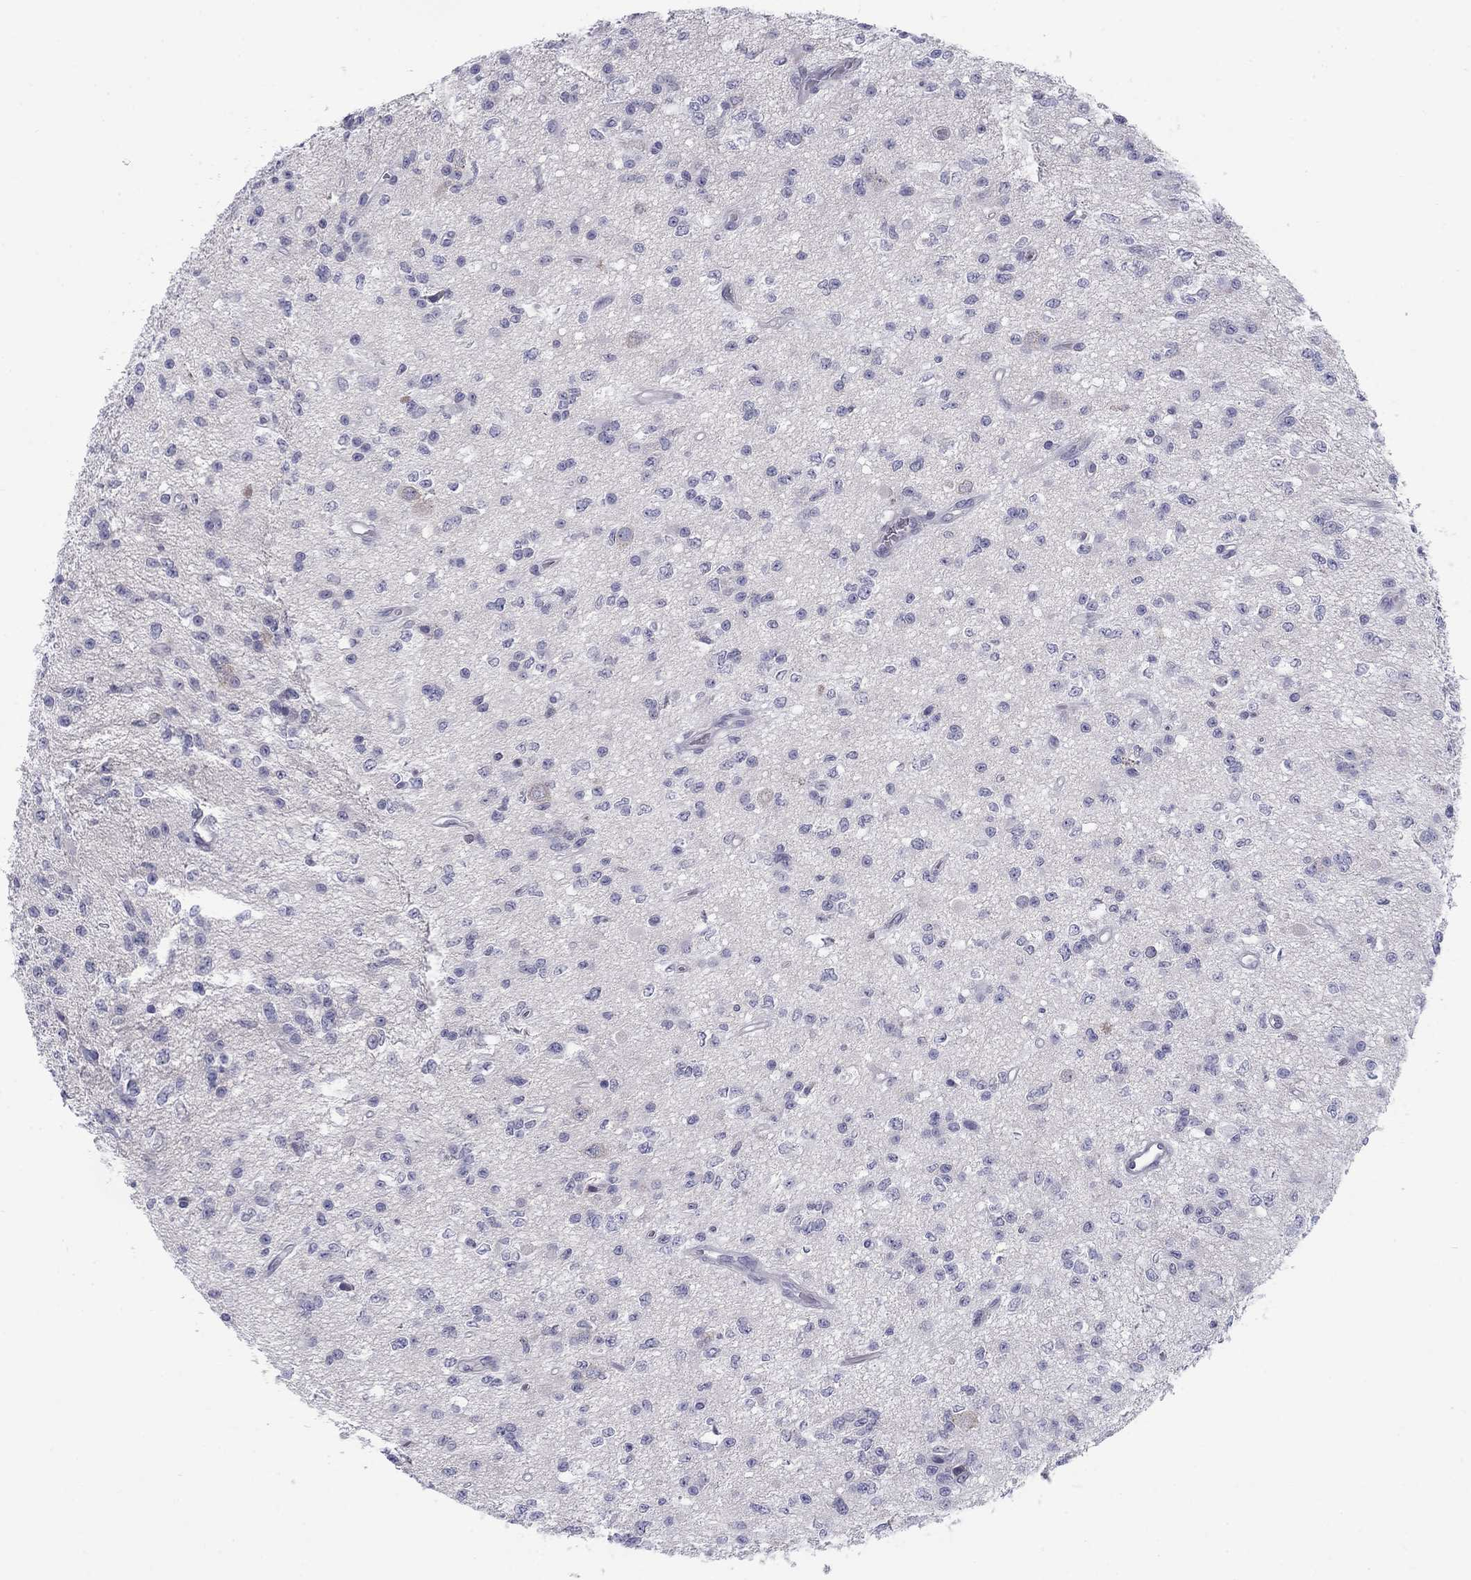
{"staining": {"intensity": "negative", "quantity": "none", "location": "none"}, "tissue": "glioma", "cell_type": "Tumor cells", "image_type": "cancer", "snomed": [{"axis": "morphology", "description": "Glioma, malignant, Low grade"}, {"axis": "topography", "description": "Brain"}], "caption": "Human low-grade glioma (malignant) stained for a protein using immunohistochemistry demonstrates no expression in tumor cells.", "gene": "CACNA1A", "patient": {"sex": "female", "age": 45}}